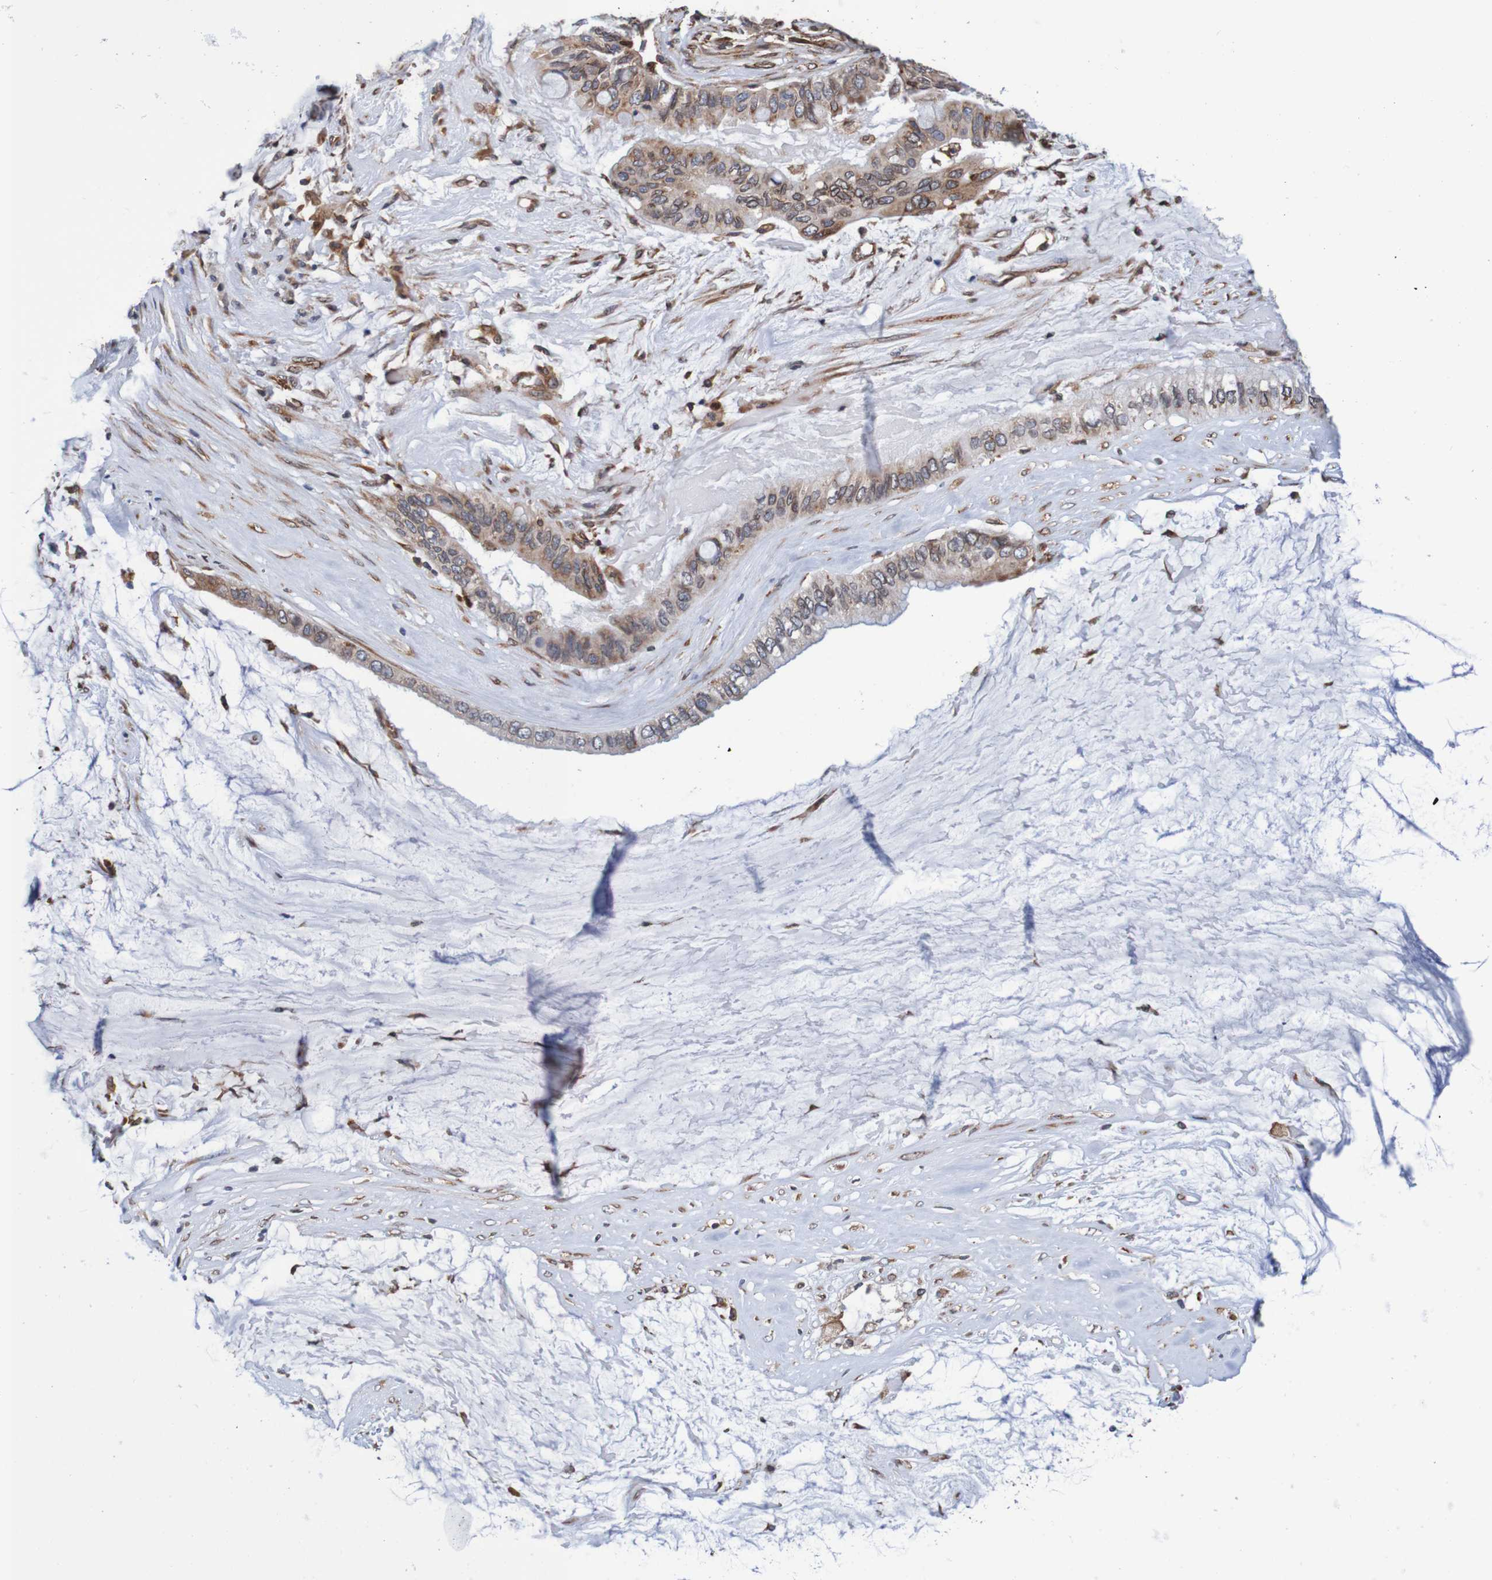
{"staining": {"intensity": "moderate", "quantity": "25%-75%", "location": "cytoplasmic/membranous,nuclear"}, "tissue": "ovarian cancer", "cell_type": "Tumor cells", "image_type": "cancer", "snomed": [{"axis": "morphology", "description": "Cystadenocarcinoma, mucinous, NOS"}, {"axis": "topography", "description": "Ovary"}], "caption": "Immunohistochemistry (DAB (3,3'-diaminobenzidine)) staining of ovarian cancer reveals moderate cytoplasmic/membranous and nuclear protein expression in approximately 25%-75% of tumor cells.", "gene": "TMEM109", "patient": {"sex": "female", "age": 80}}